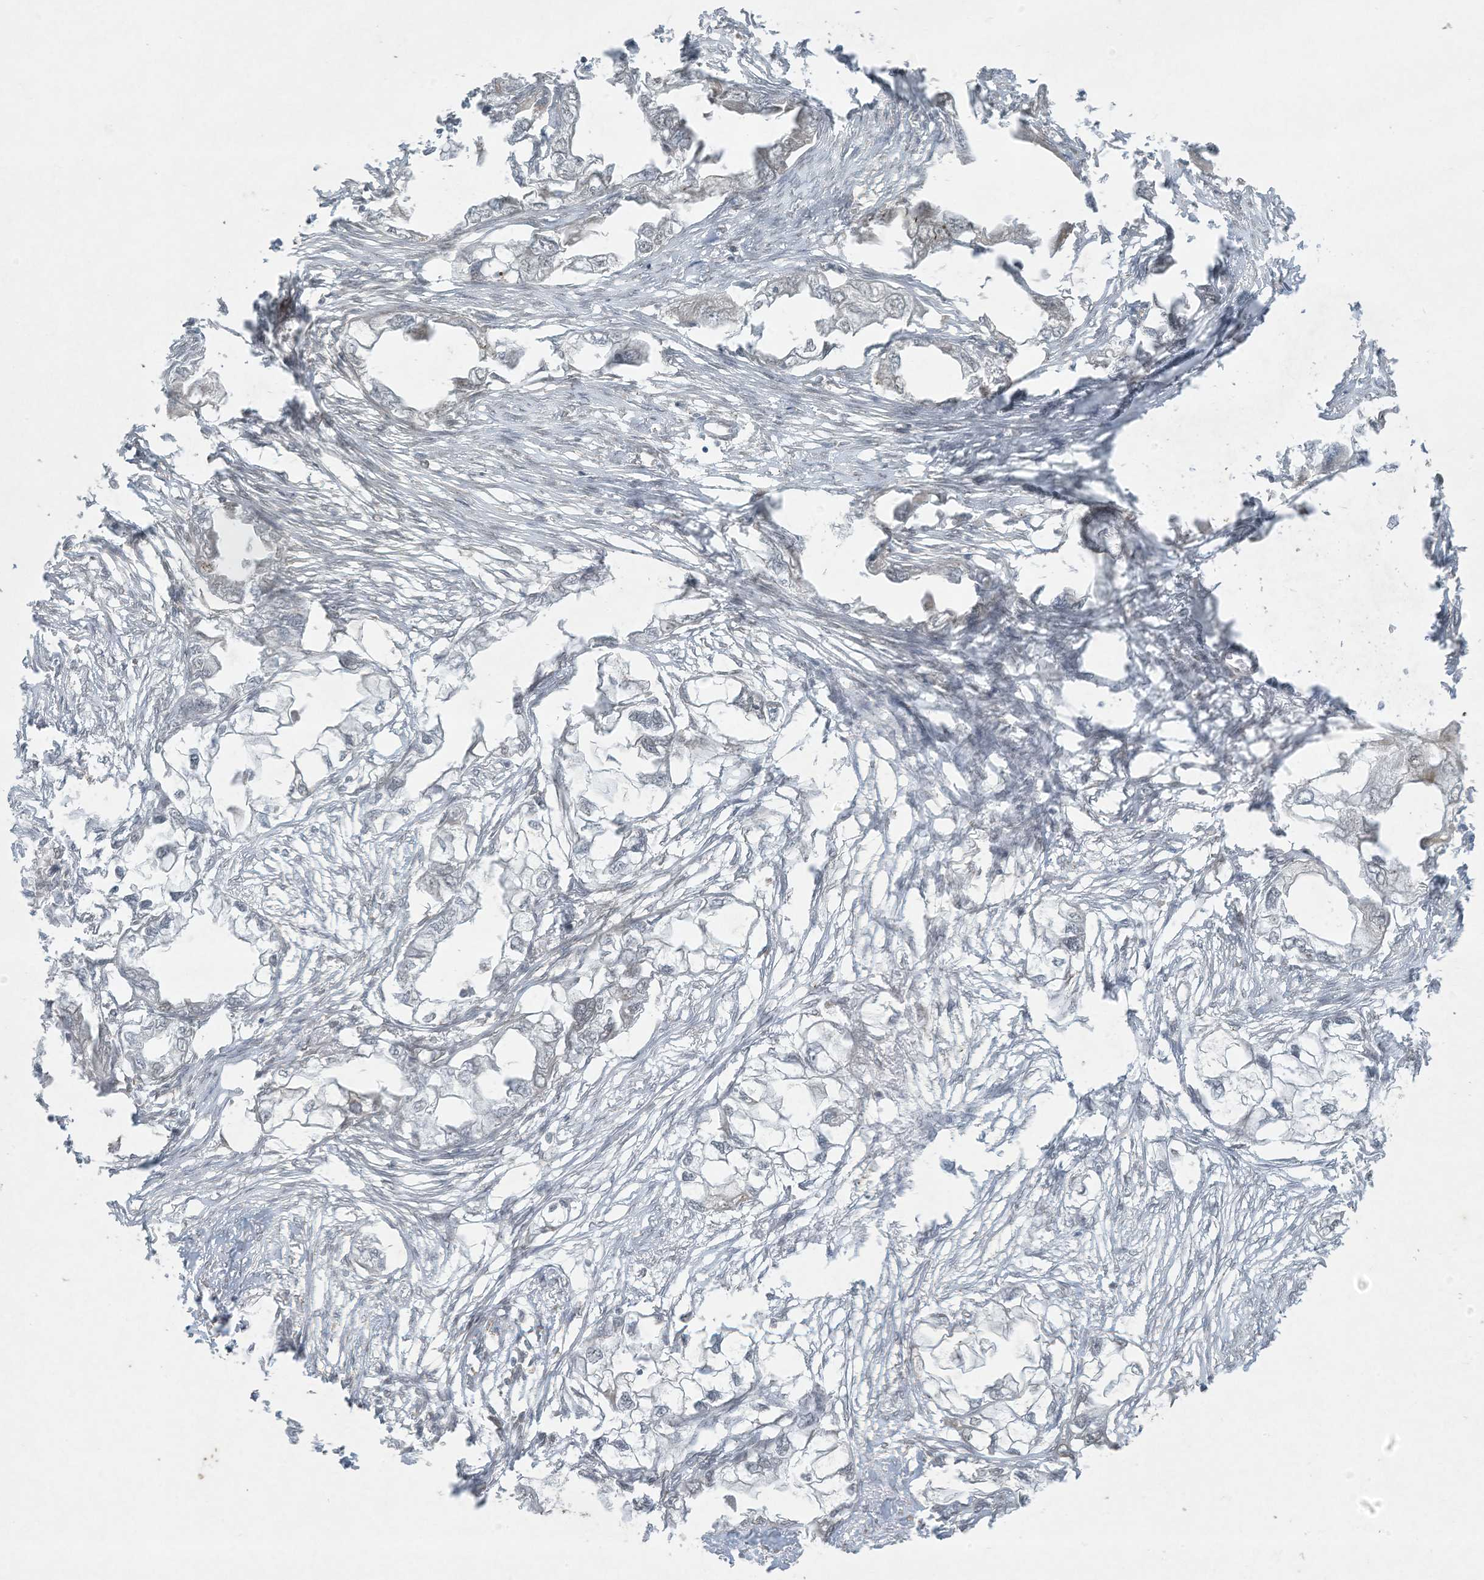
{"staining": {"intensity": "negative", "quantity": "none", "location": "none"}, "tissue": "endometrial cancer", "cell_type": "Tumor cells", "image_type": "cancer", "snomed": [{"axis": "morphology", "description": "Adenocarcinoma, NOS"}, {"axis": "morphology", "description": "Adenocarcinoma, metastatic, NOS"}, {"axis": "topography", "description": "Adipose tissue"}, {"axis": "topography", "description": "Endometrium"}], "caption": "High magnification brightfield microscopy of metastatic adenocarcinoma (endometrial) stained with DAB (brown) and counterstained with hematoxylin (blue): tumor cells show no significant staining.", "gene": "ZNF263", "patient": {"sex": "female", "age": 67}}